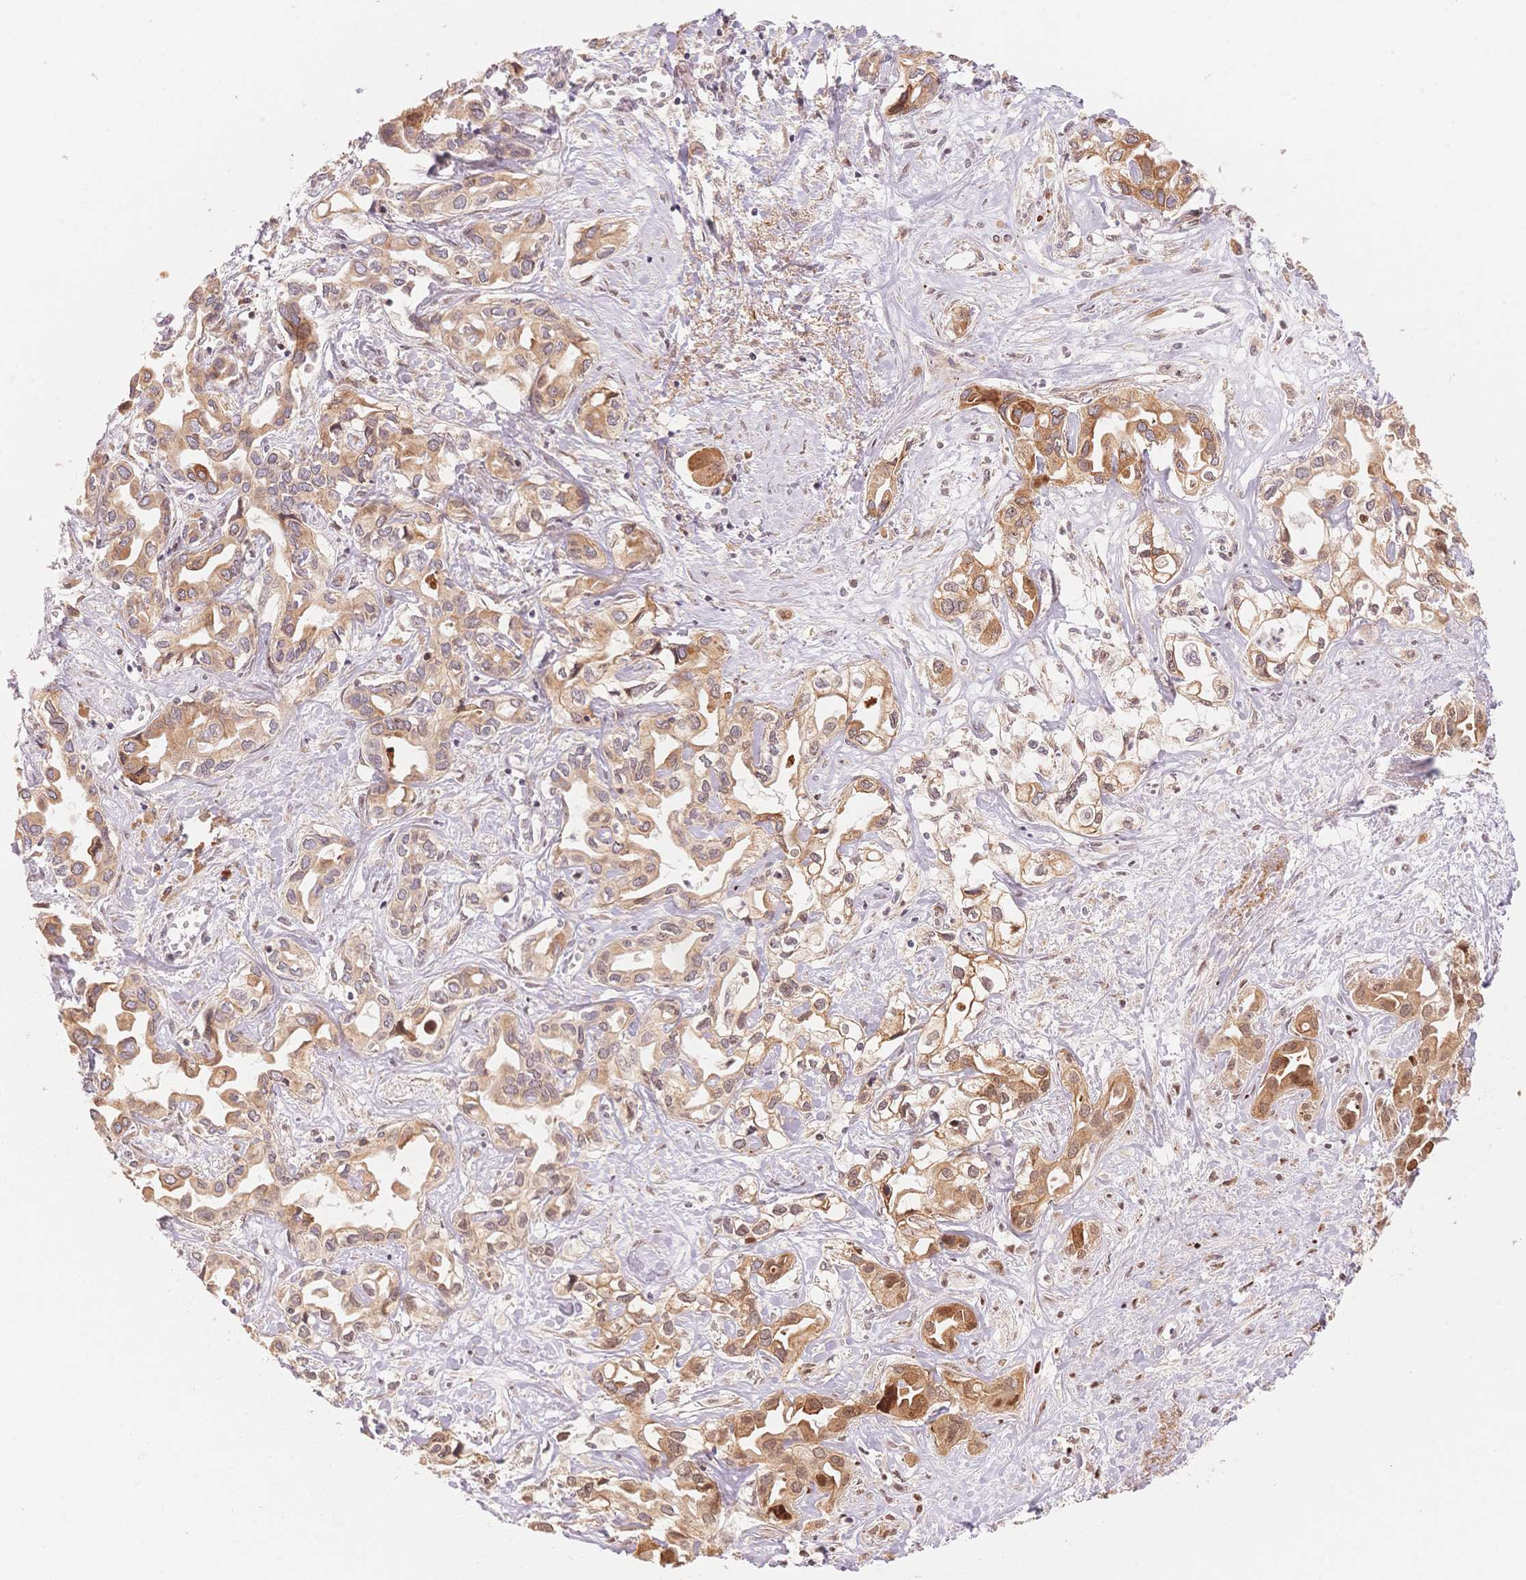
{"staining": {"intensity": "moderate", "quantity": ">75%", "location": "cytoplasmic/membranous"}, "tissue": "liver cancer", "cell_type": "Tumor cells", "image_type": "cancer", "snomed": [{"axis": "morphology", "description": "Cholangiocarcinoma"}, {"axis": "topography", "description": "Liver"}], "caption": "Moderate cytoplasmic/membranous staining for a protein is appreciated in about >75% of tumor cells of liver cancer using immunohistochemistry.", "gene": "STK39", "patient": {"sex": "female", "age": 64}}